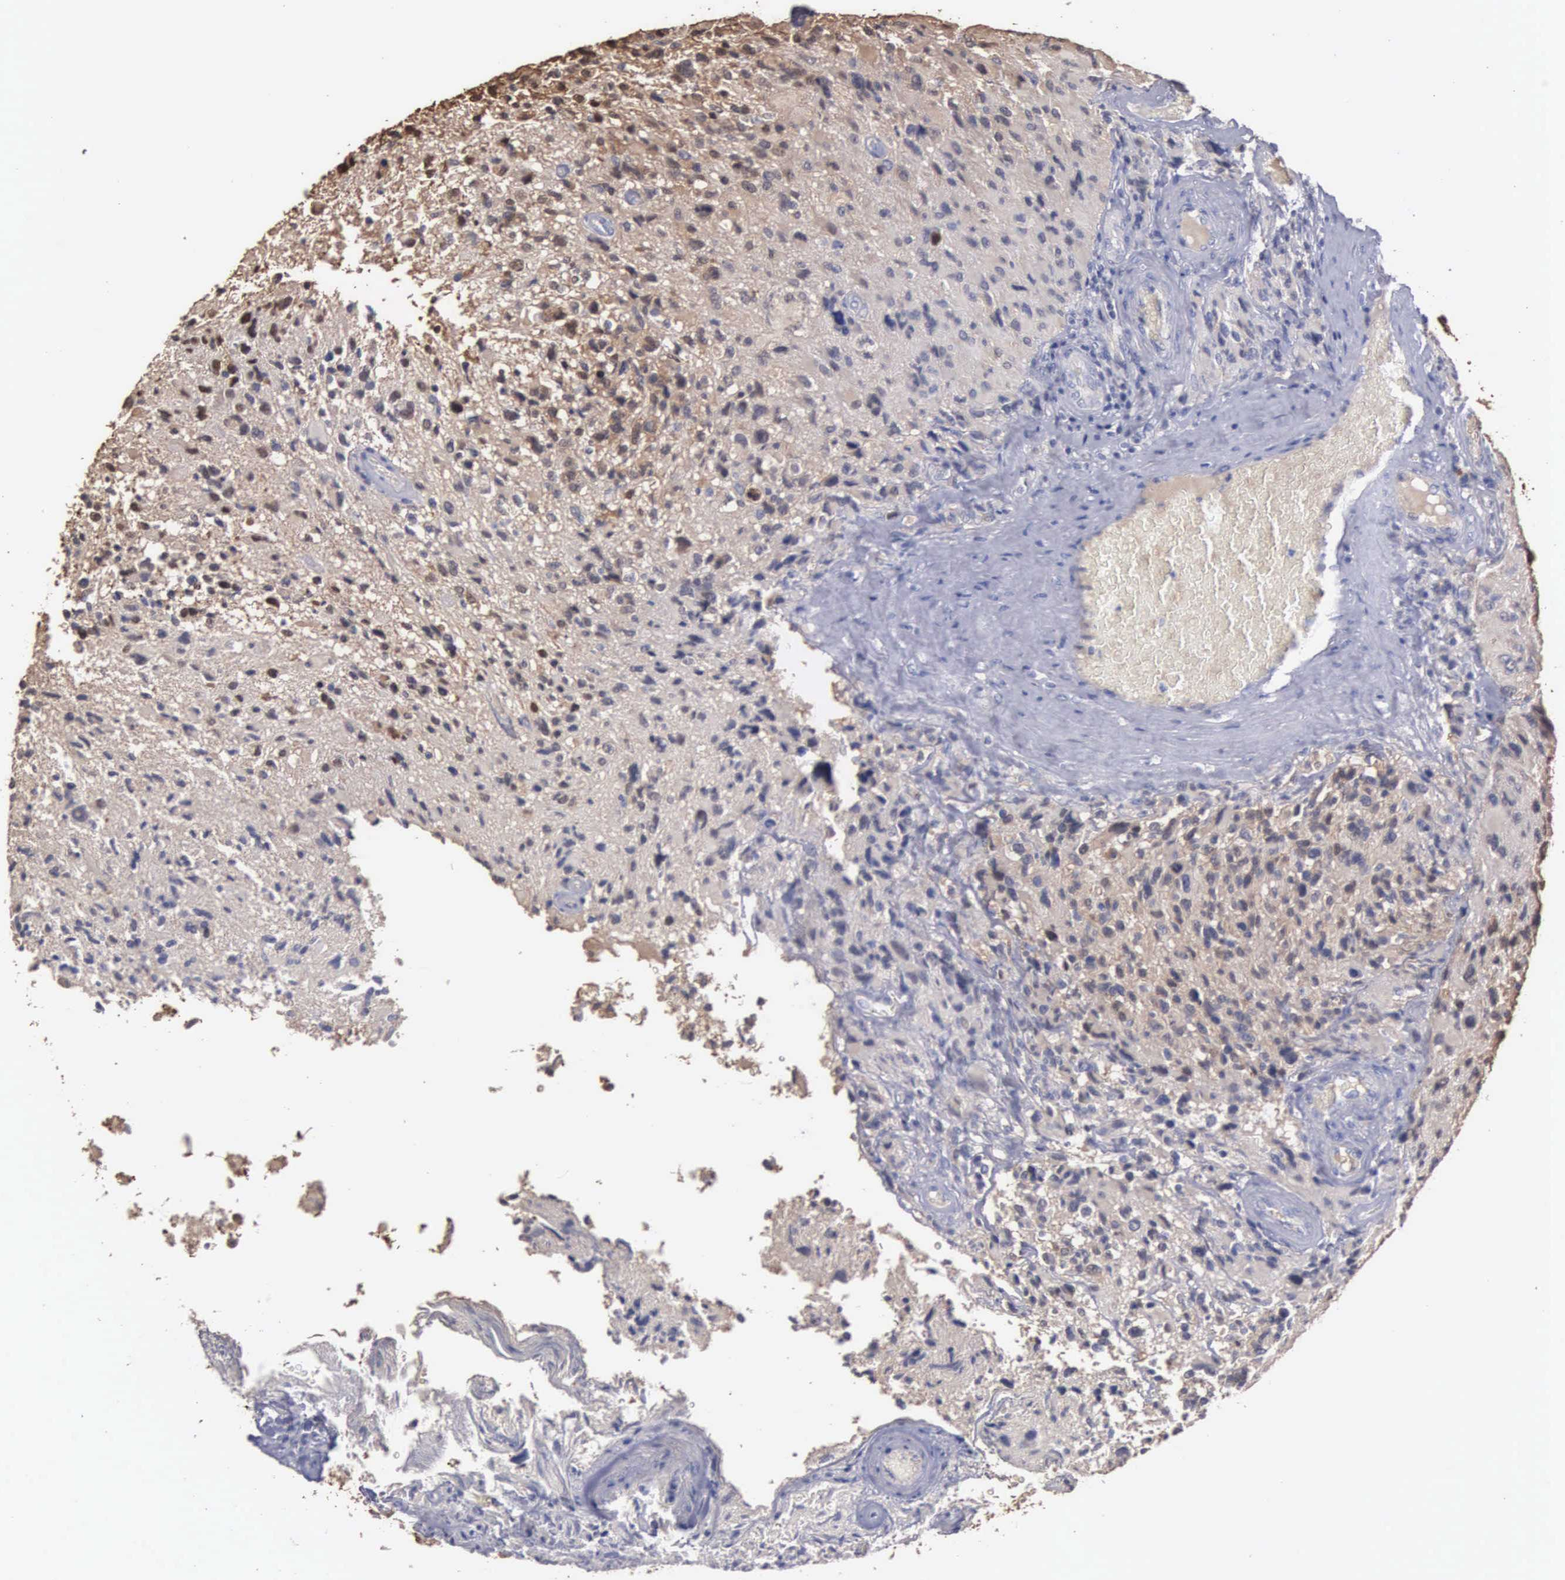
{"staining": {"intensity": "weak", "quantity": ">75%", "location": "cytoplasmic/membranous"}, "tissue": "glioma", "cell_type": "Tumor cells", "image_type": "cancer", "snomed": [{"axis": "morphology", "description": "Glioma, malignant, High grade"}, {"axis": "topography", "description": "Brain"}], "caption": "This is an image of immunohistochemistry staining of glioma, which shows weak expression in the cytoplasmic/membranous of tumor cells.", "gene": "ENO3", "patient": {"sex": "male", "age": 69}}